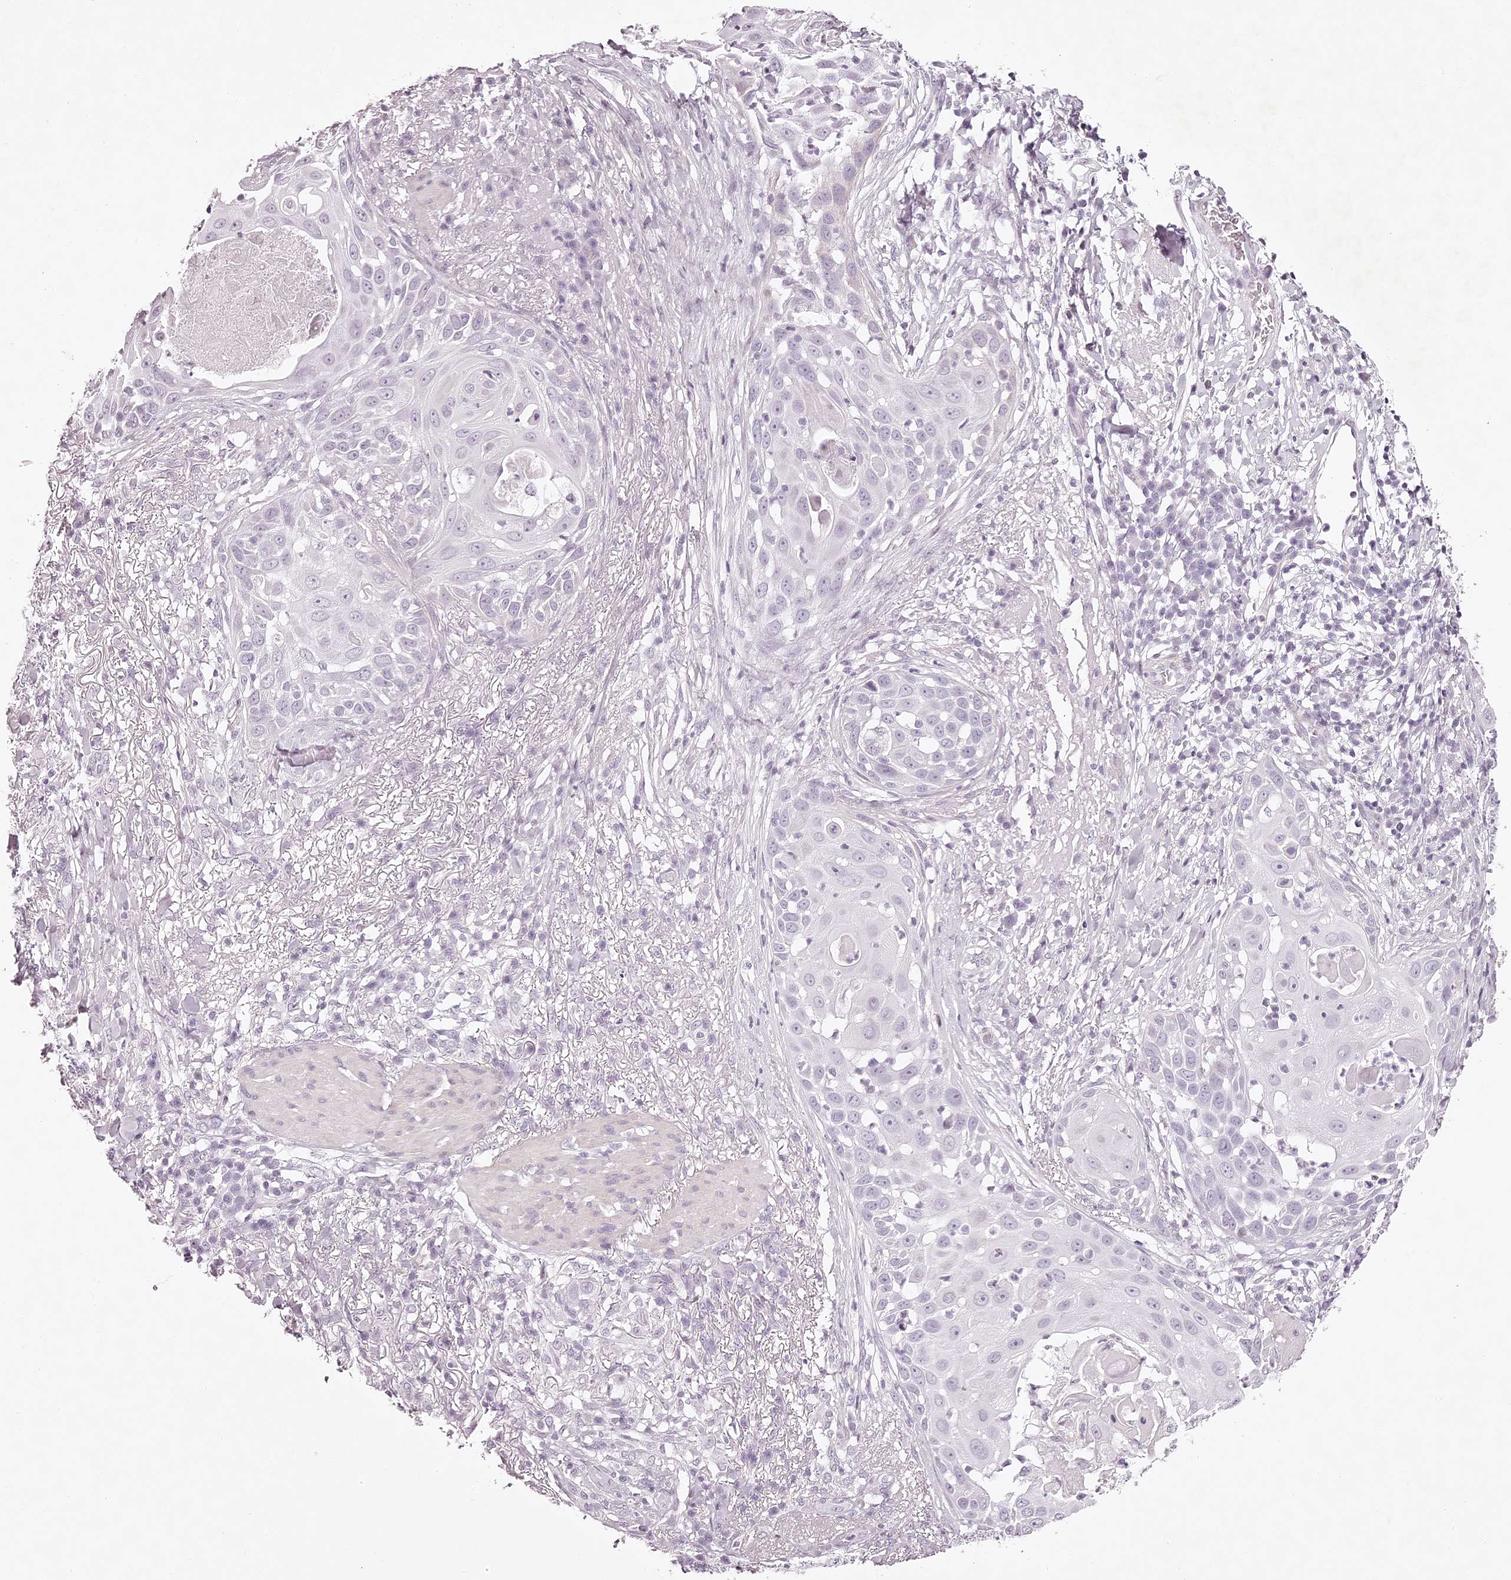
{"staining": {"intensity": "negative", "quantity": "none", "location": "none"}, "tissue": "skin cancer", "cell_type": "Tumor cells", "image_type": "cancer", "snomed": [{"axis": "morphology", "description": "Squamous cell carcinoma, NOS"}, {"axis": "topography", "description": "Skin"}], "caption": "IHC photomicrograph of neoplastic tissue: skin squamous cell carcinoma stained with DAB exhibits no significant protein positivity in tumor cells.", "gene": "ELAPOR1", "patient": {"sex": "female", "age": 44}}